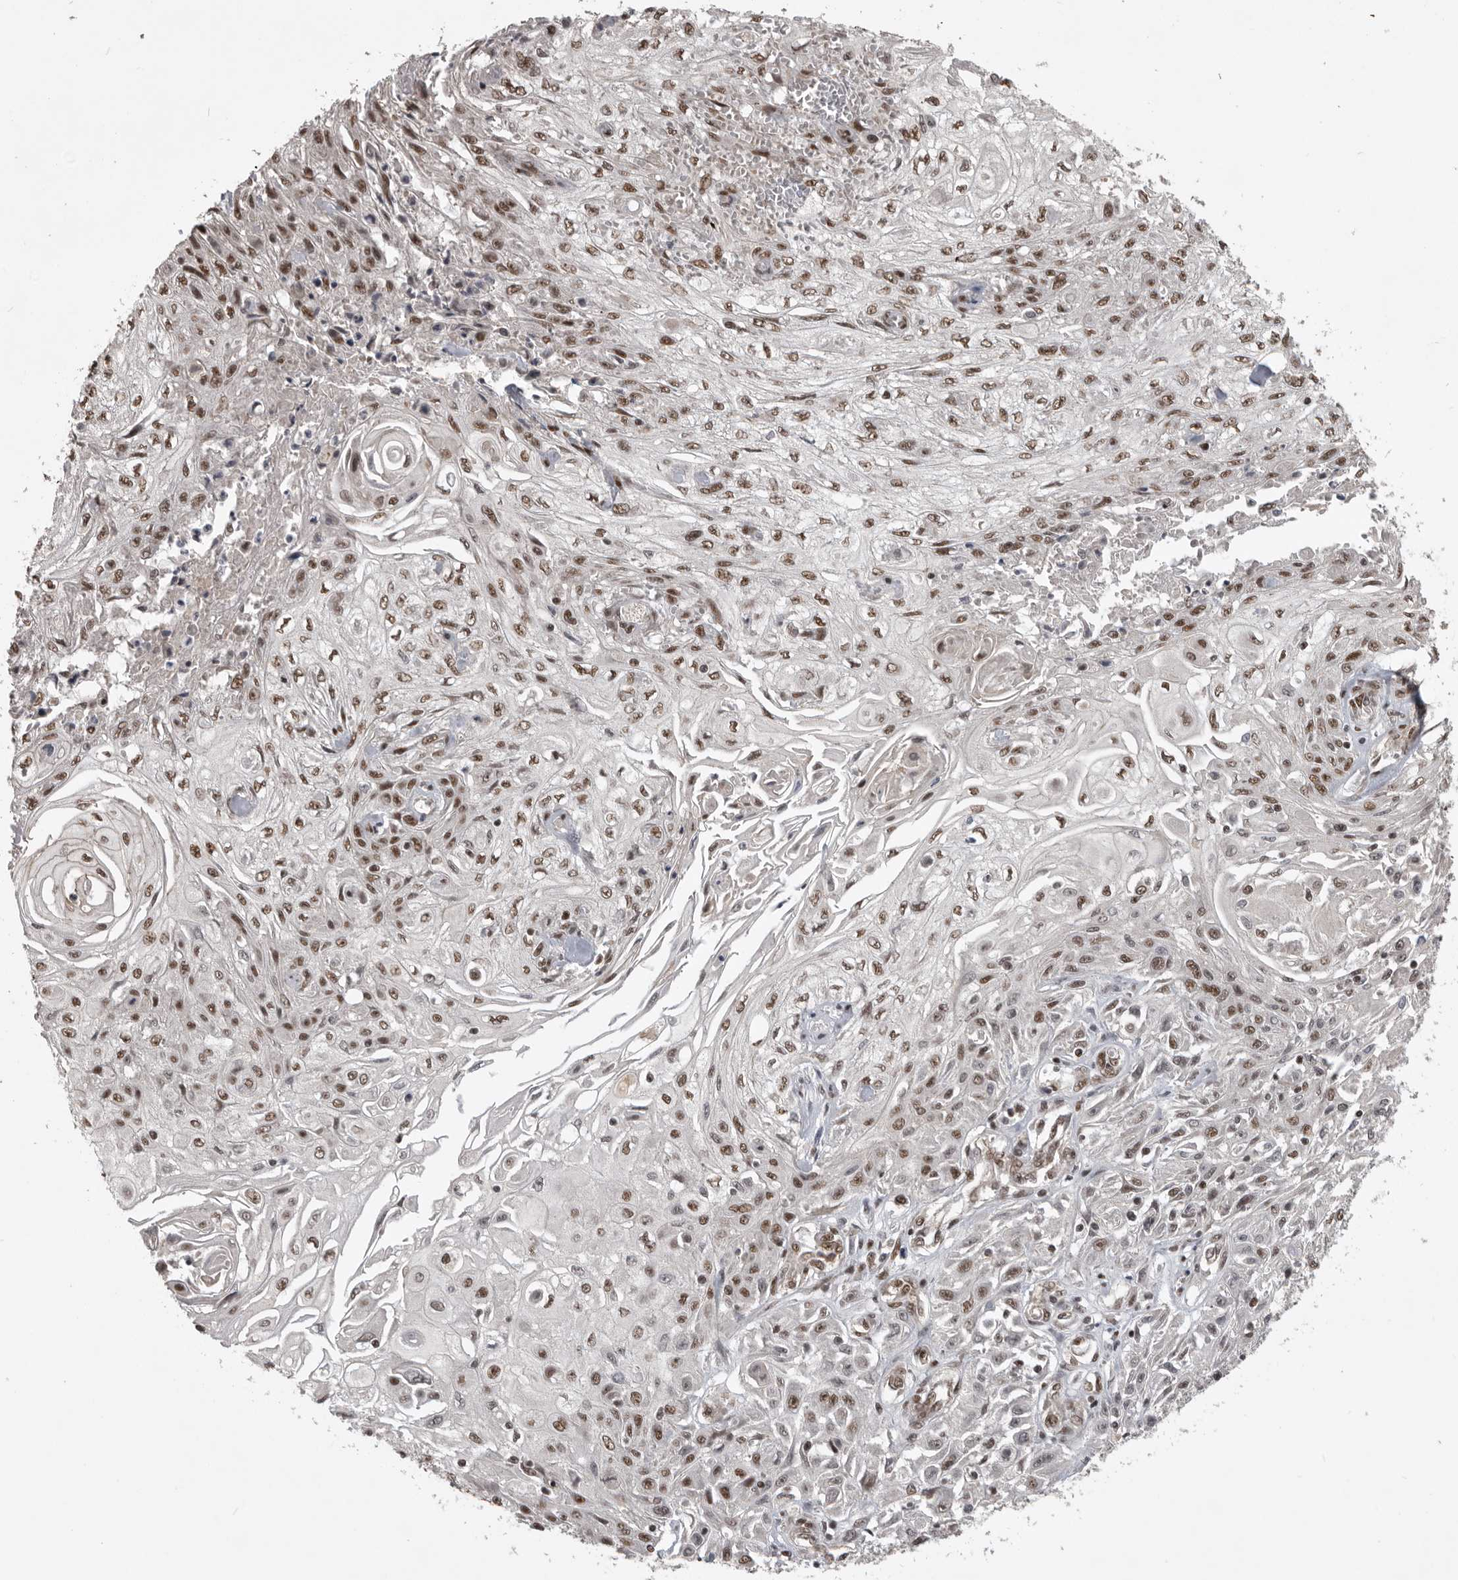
{"staining": {"intensity": "moderate", "quantity": ">75%", "location": "nuclear"}, "tissue": "skin cancer", "cell_type": "Tumor cells", "image_type": "cancer", "snomed": [{"axis": "morphology", "description": "Squamous cell carcinoma, NOS"}, {"axis": "morphology", "description": "Squamous cell carcinoma, metastatic, NOS"}, {"axis": "topography", "description": "Skin"}, {"axis": "topography", "description": "Lymph node"}], "caption": "A medium amount of moderate nuclear positivity is present in approximately >75% of tumor cells in squamous cell carcinoma (skin) tissue.", "gene": "CBLL1", "patient": {"sex": "male", "age": 75}}